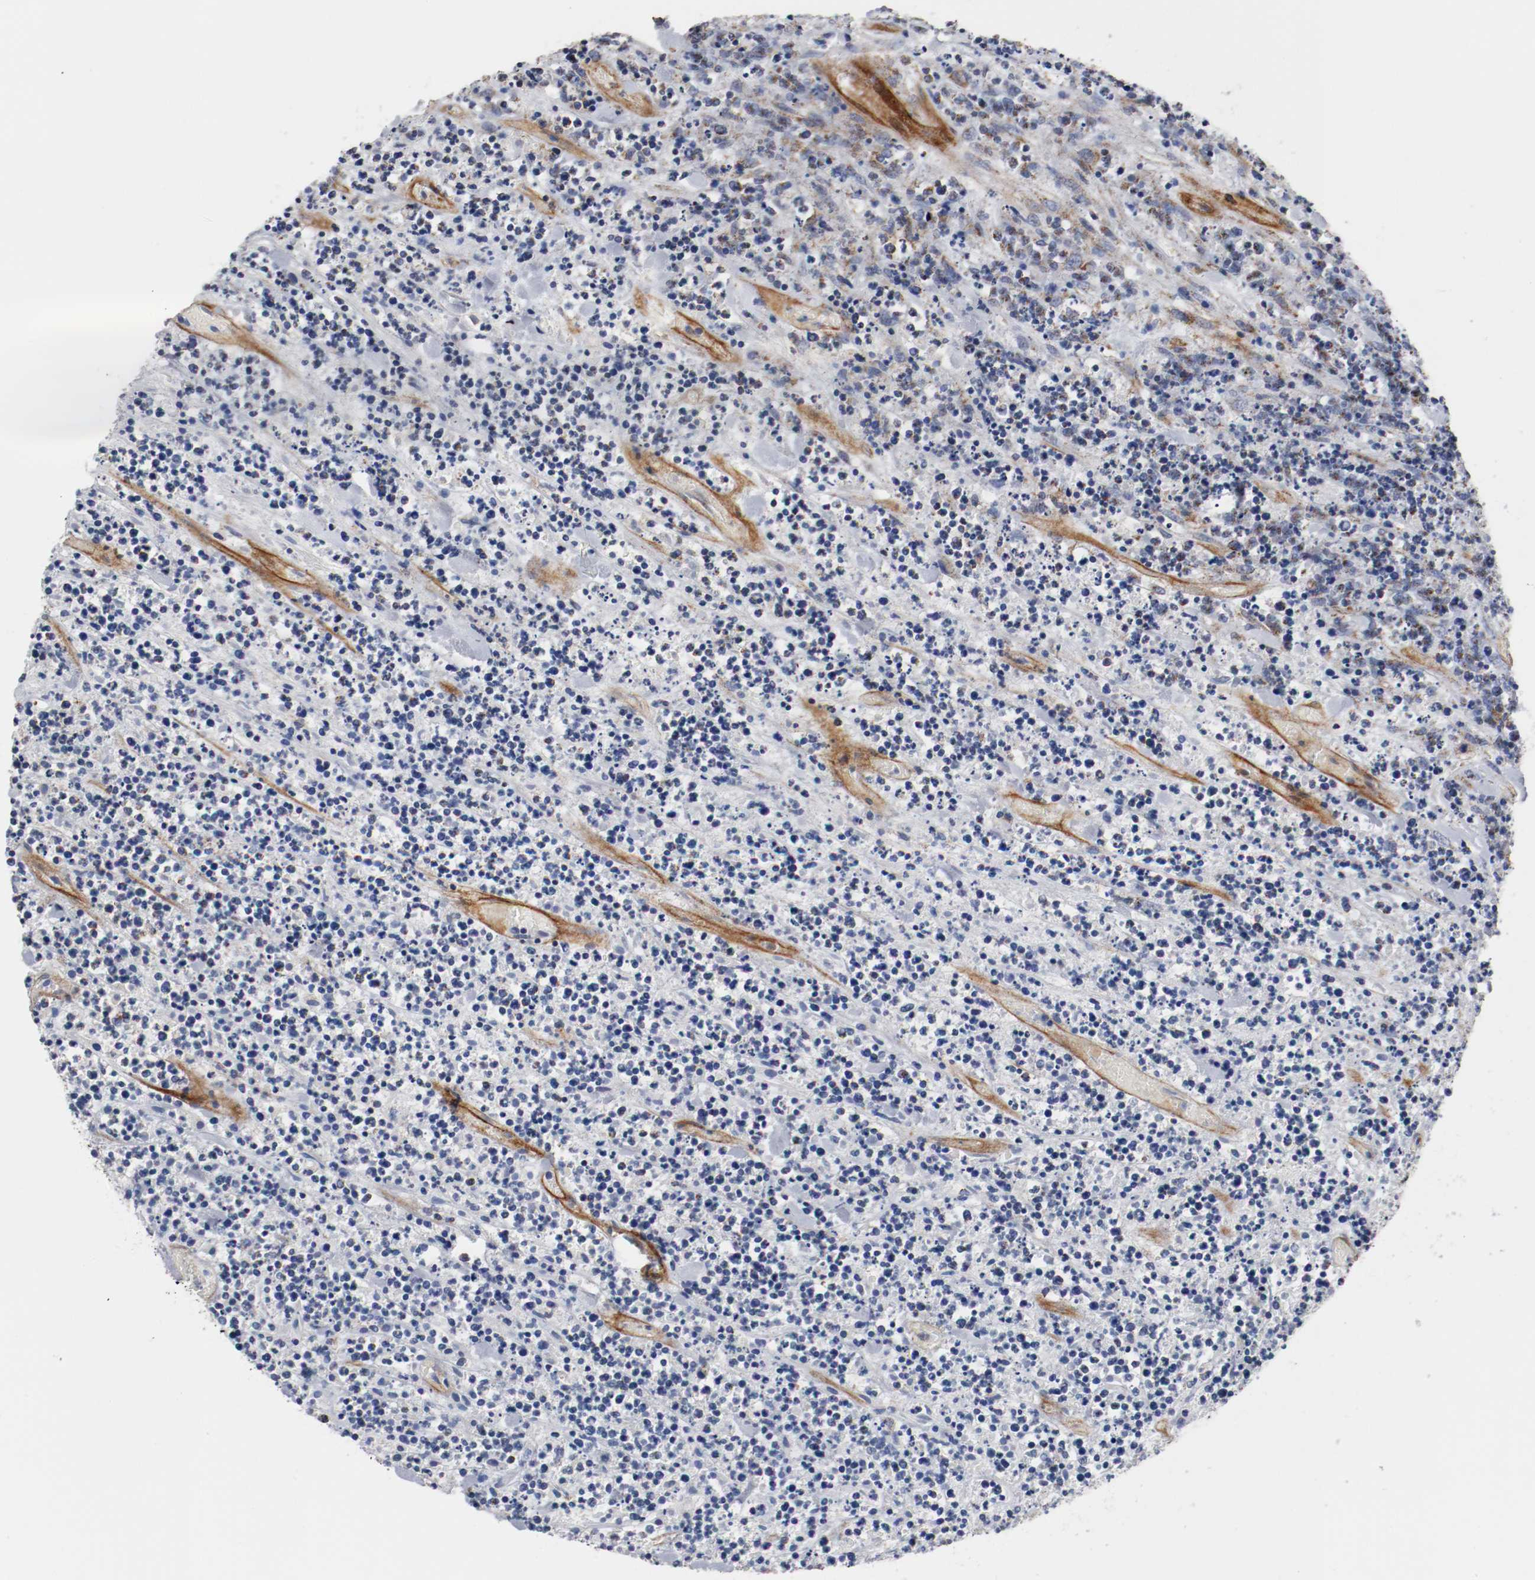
{"staining": {"intensity": "negative", "quantity": "none", "location": "none"}, "tissue": "lymphoma", "cell_type": "Tumor cells", "image_type": "cancer", "snomed": [{"axis": "morphology", "description": "Malignant lymphoma, non-Hodgkin's type, High grade"}, {"axis": "topography", "description": "Soft tissue"}], "caption": "The image shows no staining of tumor cells in lymphoma.", "gene": "TUBD1", "patient": {"sex": "male", "age": 18}}